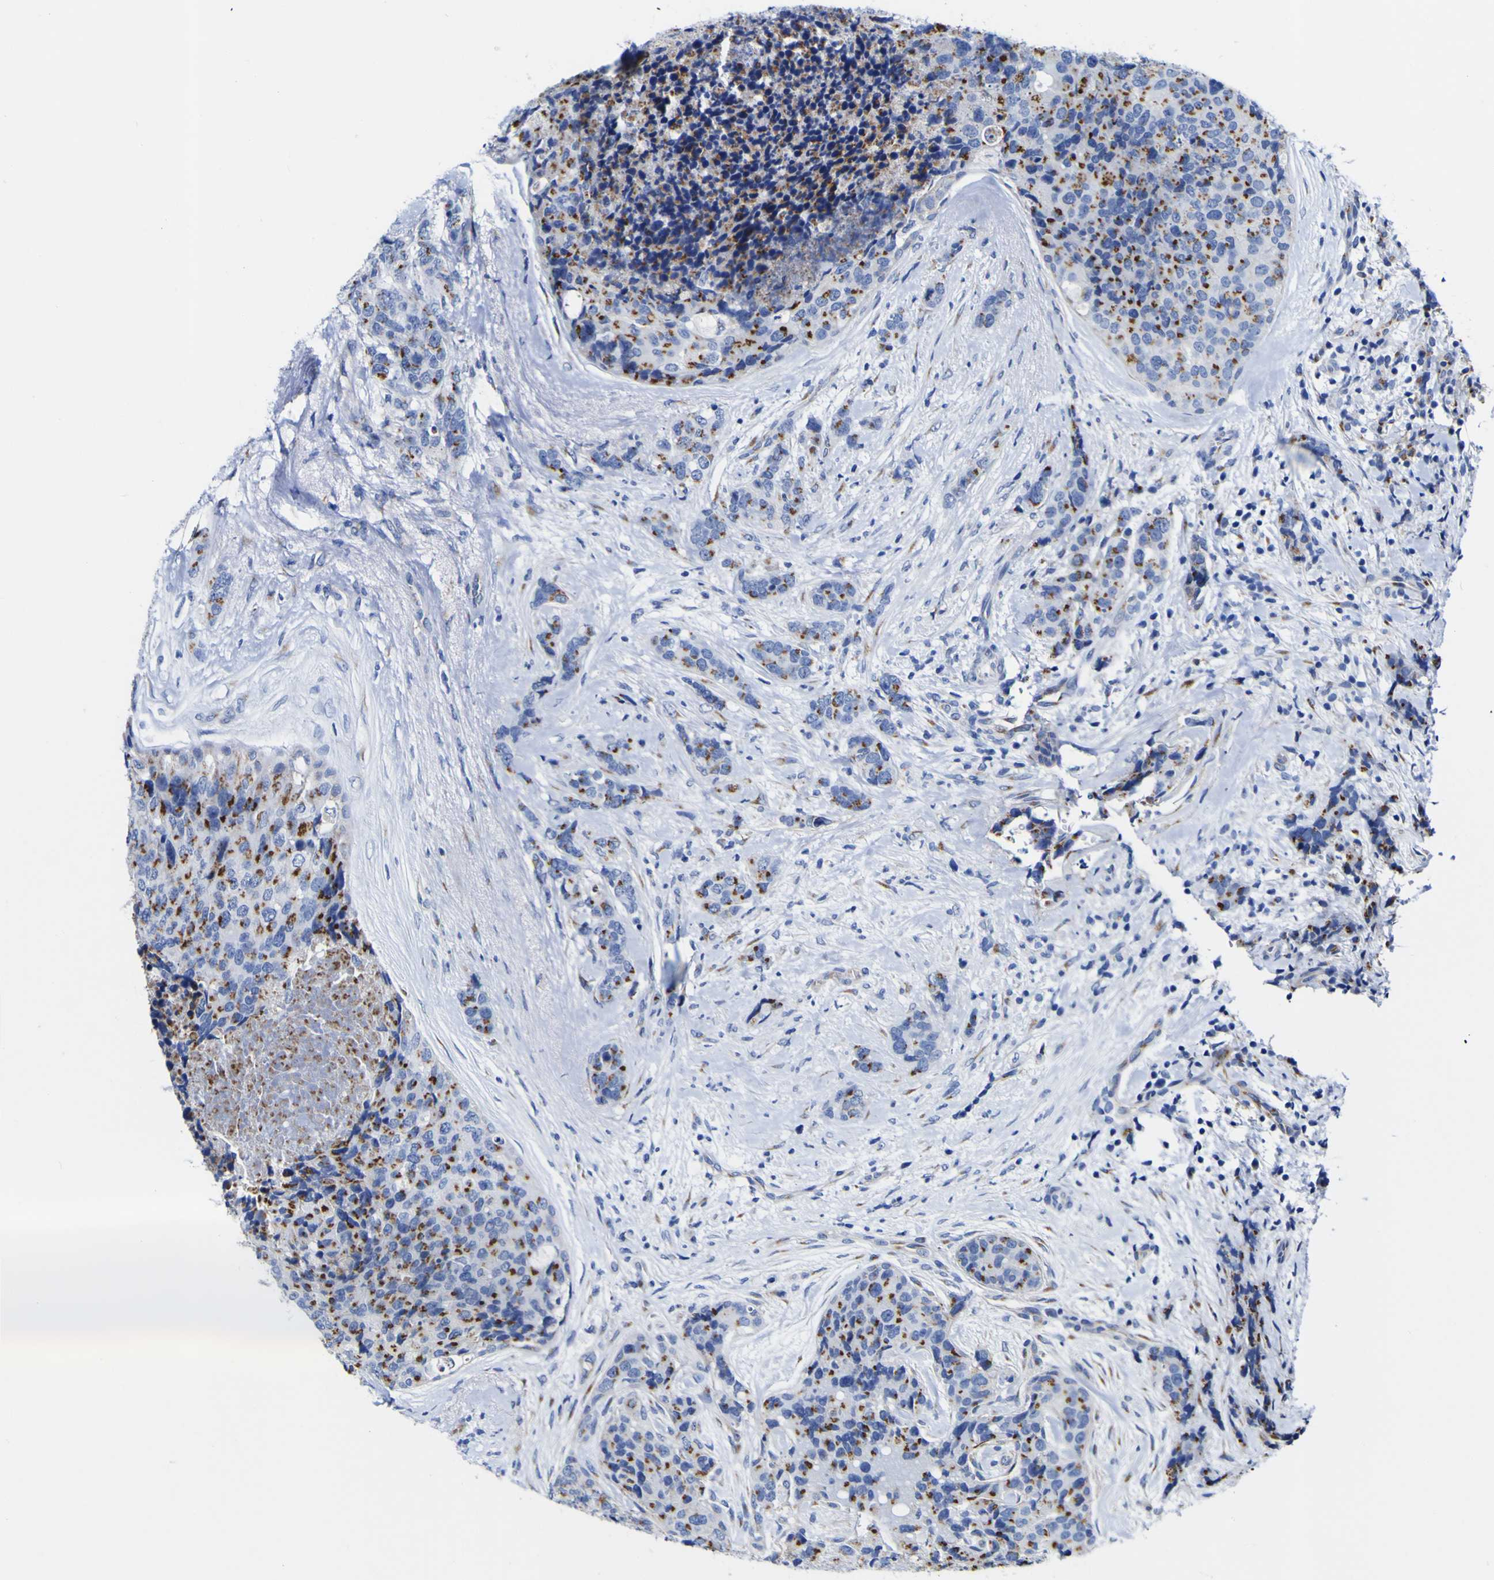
{"staining": {"intensity": "moderate", "quantity": ">75%", "location": "cytoplasmic/membranous"}, "tissue": "breast cancer", "cell_type": "Tumor cells", "image_type": "cancer", "snomed": [{"axis": "morphology", "description": "Lobular carcinoma"}, {"axis": "topography", "description": "Breast"}], "caption": "Tumor cells exhibit moderate cytoplasmic/membranous staining in approximately >75% of cells in breast cancer (lobular carcinoma).", "gene": "GOLM1", "patient": {"sex": "female", "age": 59}}